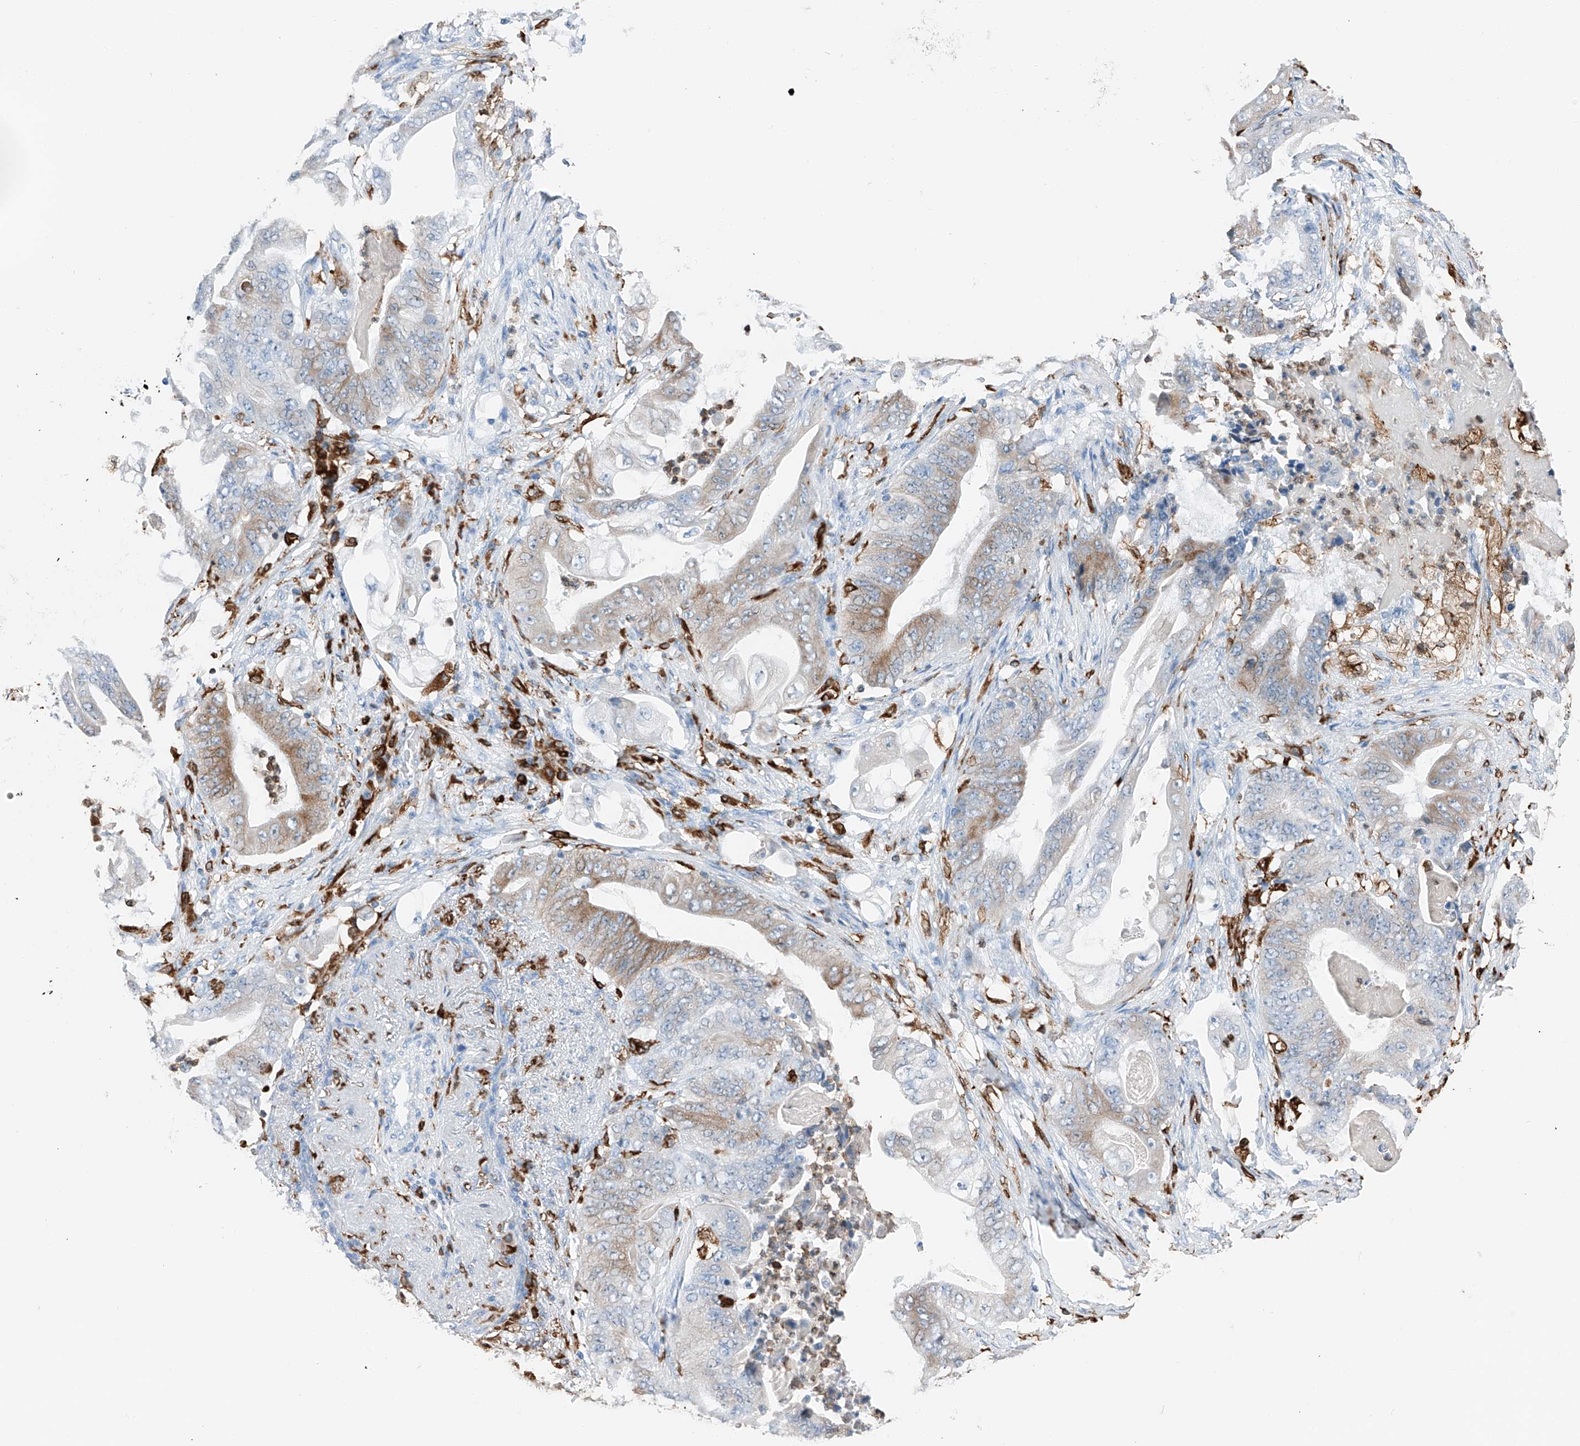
{"staining": {"intensity": "weak", "quantity": "<25%", "location": "cytoplasmic/membranous"}, "tissue": "stomach cancer", "cell_type": "Tumor cells", "image_type": "cancer", "snomed": [{"axis": "morphology", "description": "Adenocarcinoma, NOS"}, {"axis": "topography", "description": "Stomach"}], "caption": "Tumor cells show no significant expression in stomach cancer.", "gene": "TBXAS1", "patient": {"sex": "female", "age": 73}}